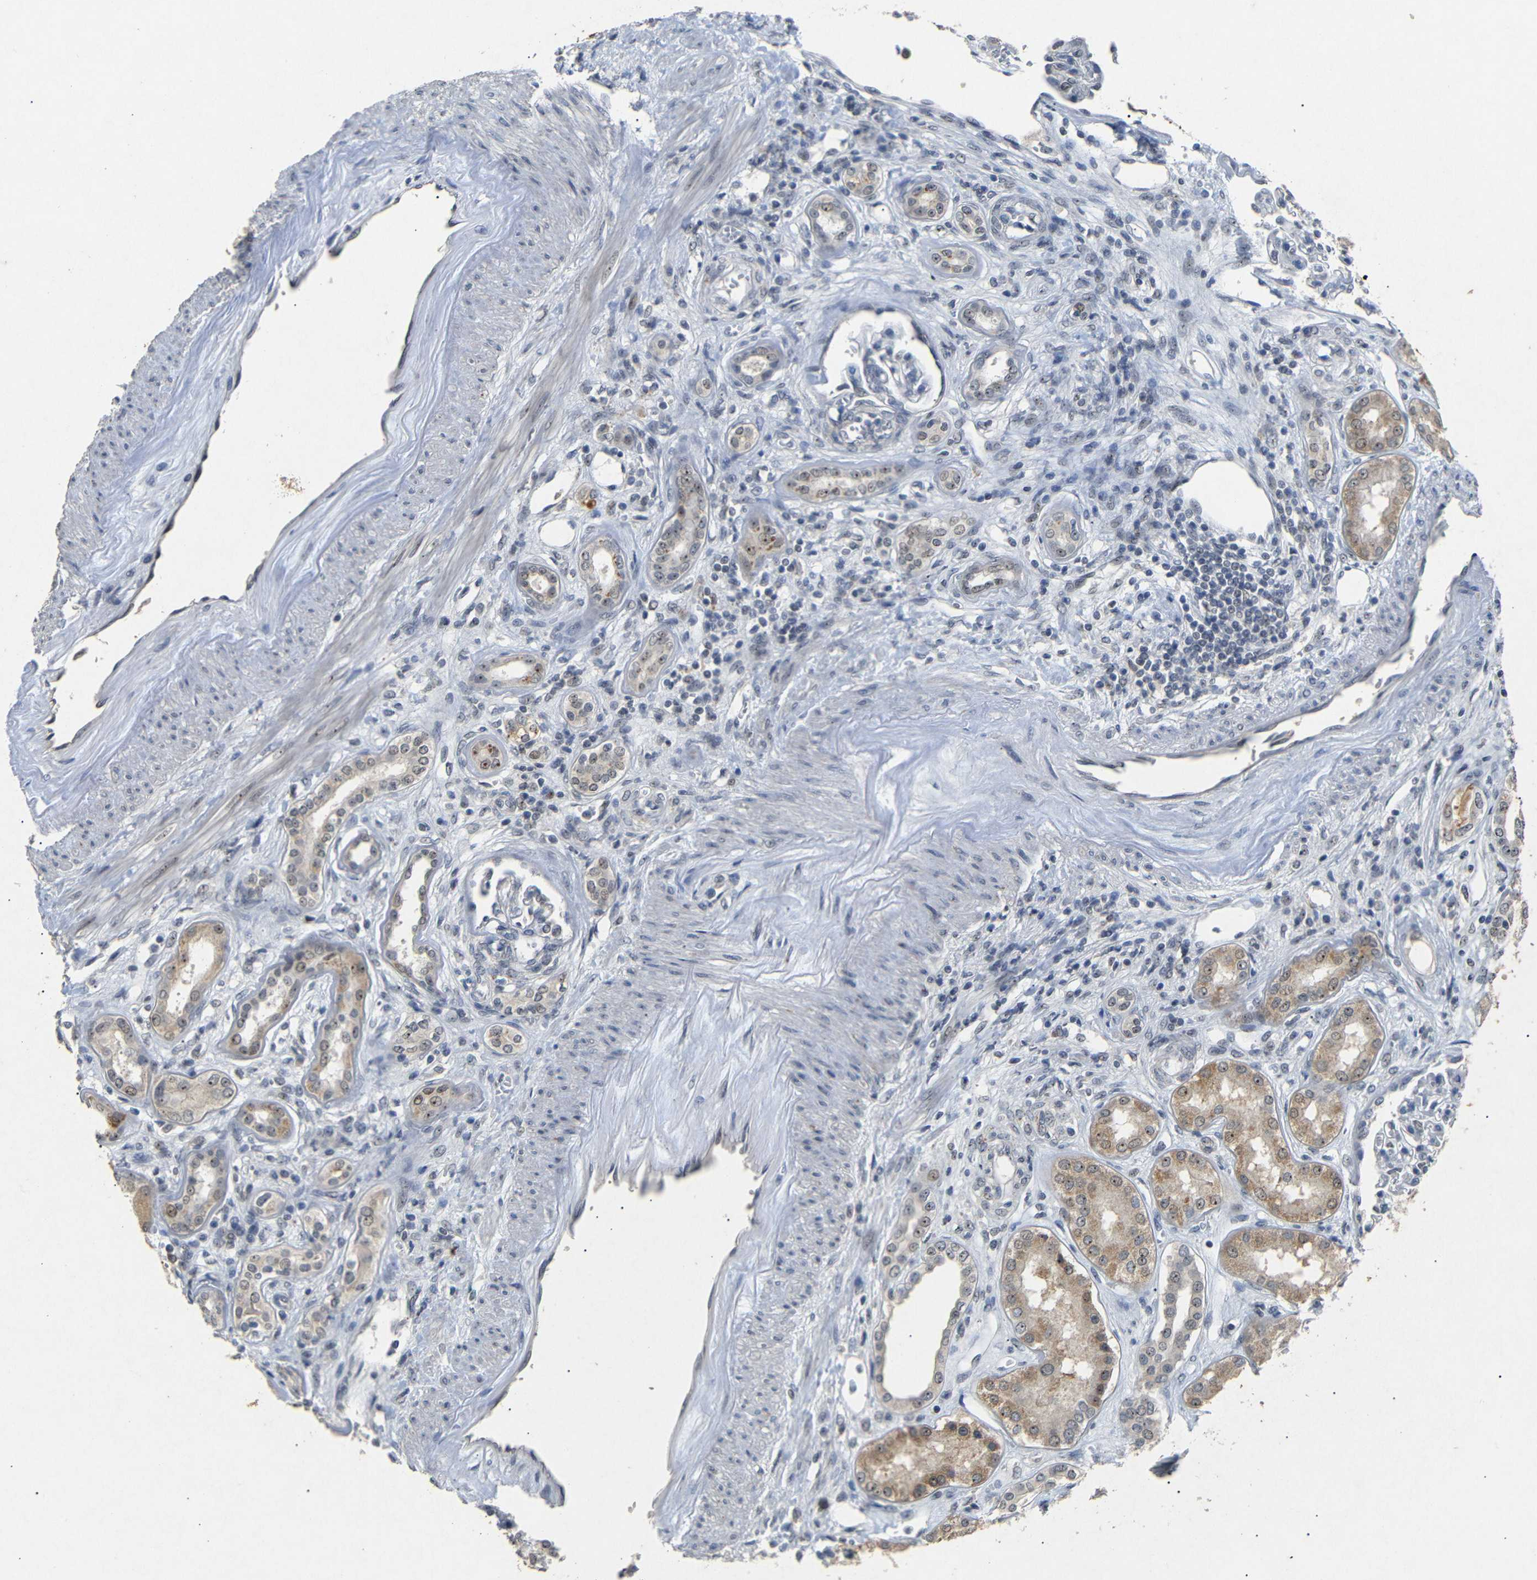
{"staining": {"intensity": "moderate", "quantity": "<25%", "location": "nuclear"}, "tissue": "kidney", "cell_type": "Cells in glomeruli", "image_type": "normal", "snomed": [{"axis": "morphology", "description": "Normal tissue, NOS"}, {"axis": "topography", "description": "Kidney"}], "caption": "The image reveals a brown stain indicating the presence of a protein in the nuclear of cells in glomeruli in kidney. (IHC, brightfield microscopy, high magnification).", "gene": "PARN", "patient": {"sex": "male", "age": 59}}